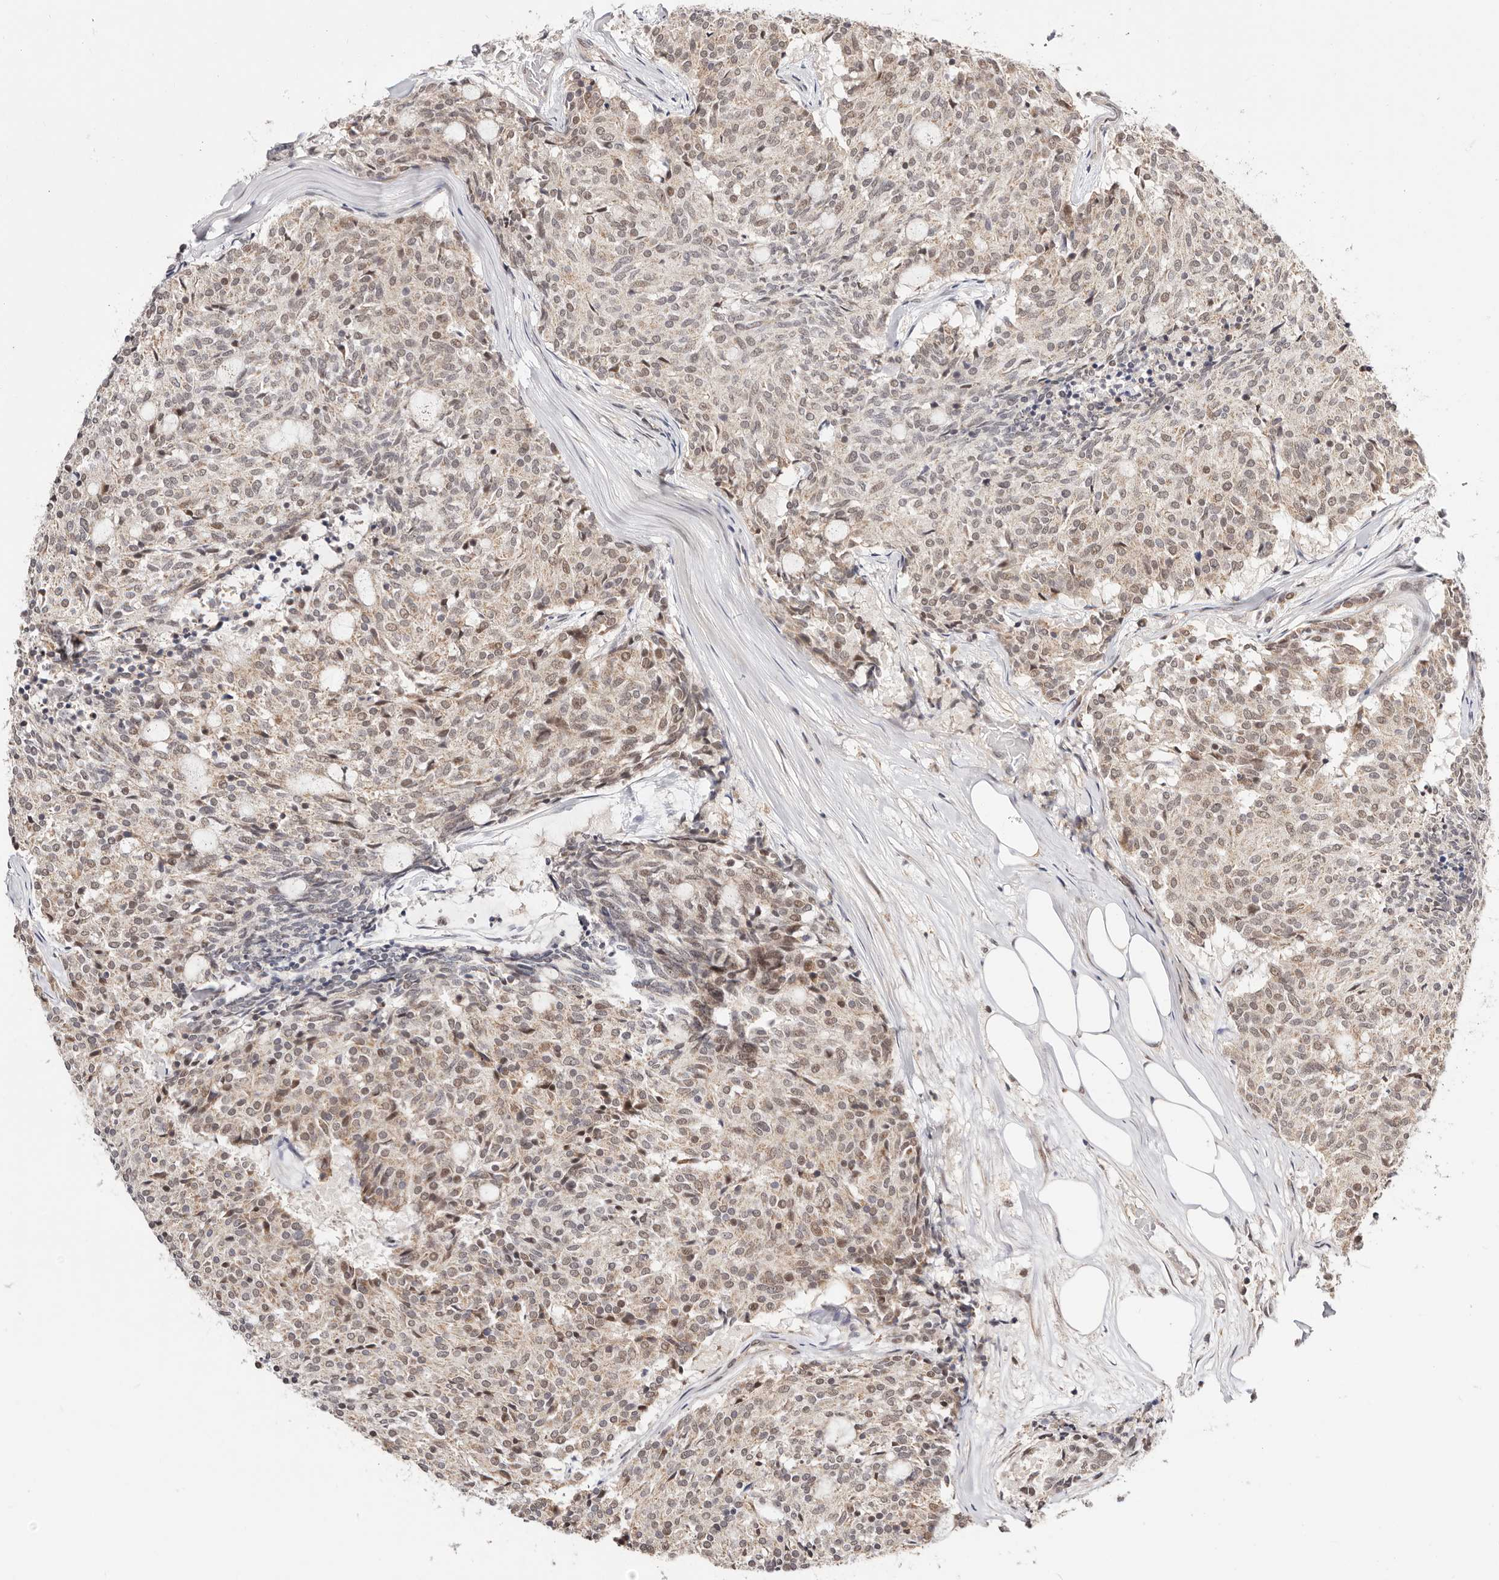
{"staining": {"intensity": "weak", "quantity": "25%-75%", "location": "nuclear"}, "tissue": "carcinoid", "cell_type": "Tumor cells", "image_type": "cancer", "snomed": [{"axis": "morphology", "description": "Carcinoid, malignant, NOS"}, {"axis": "topography", "description": "Pancreas"}], "caption": "High-power microscopy captured an IHC histopathology image of carcinoid, revealing weak nuclear staining in approximately 25%-75% of tumor cells.", "gene": "CTNNBL1", "patient": {"sex": "female", "age": 54}}